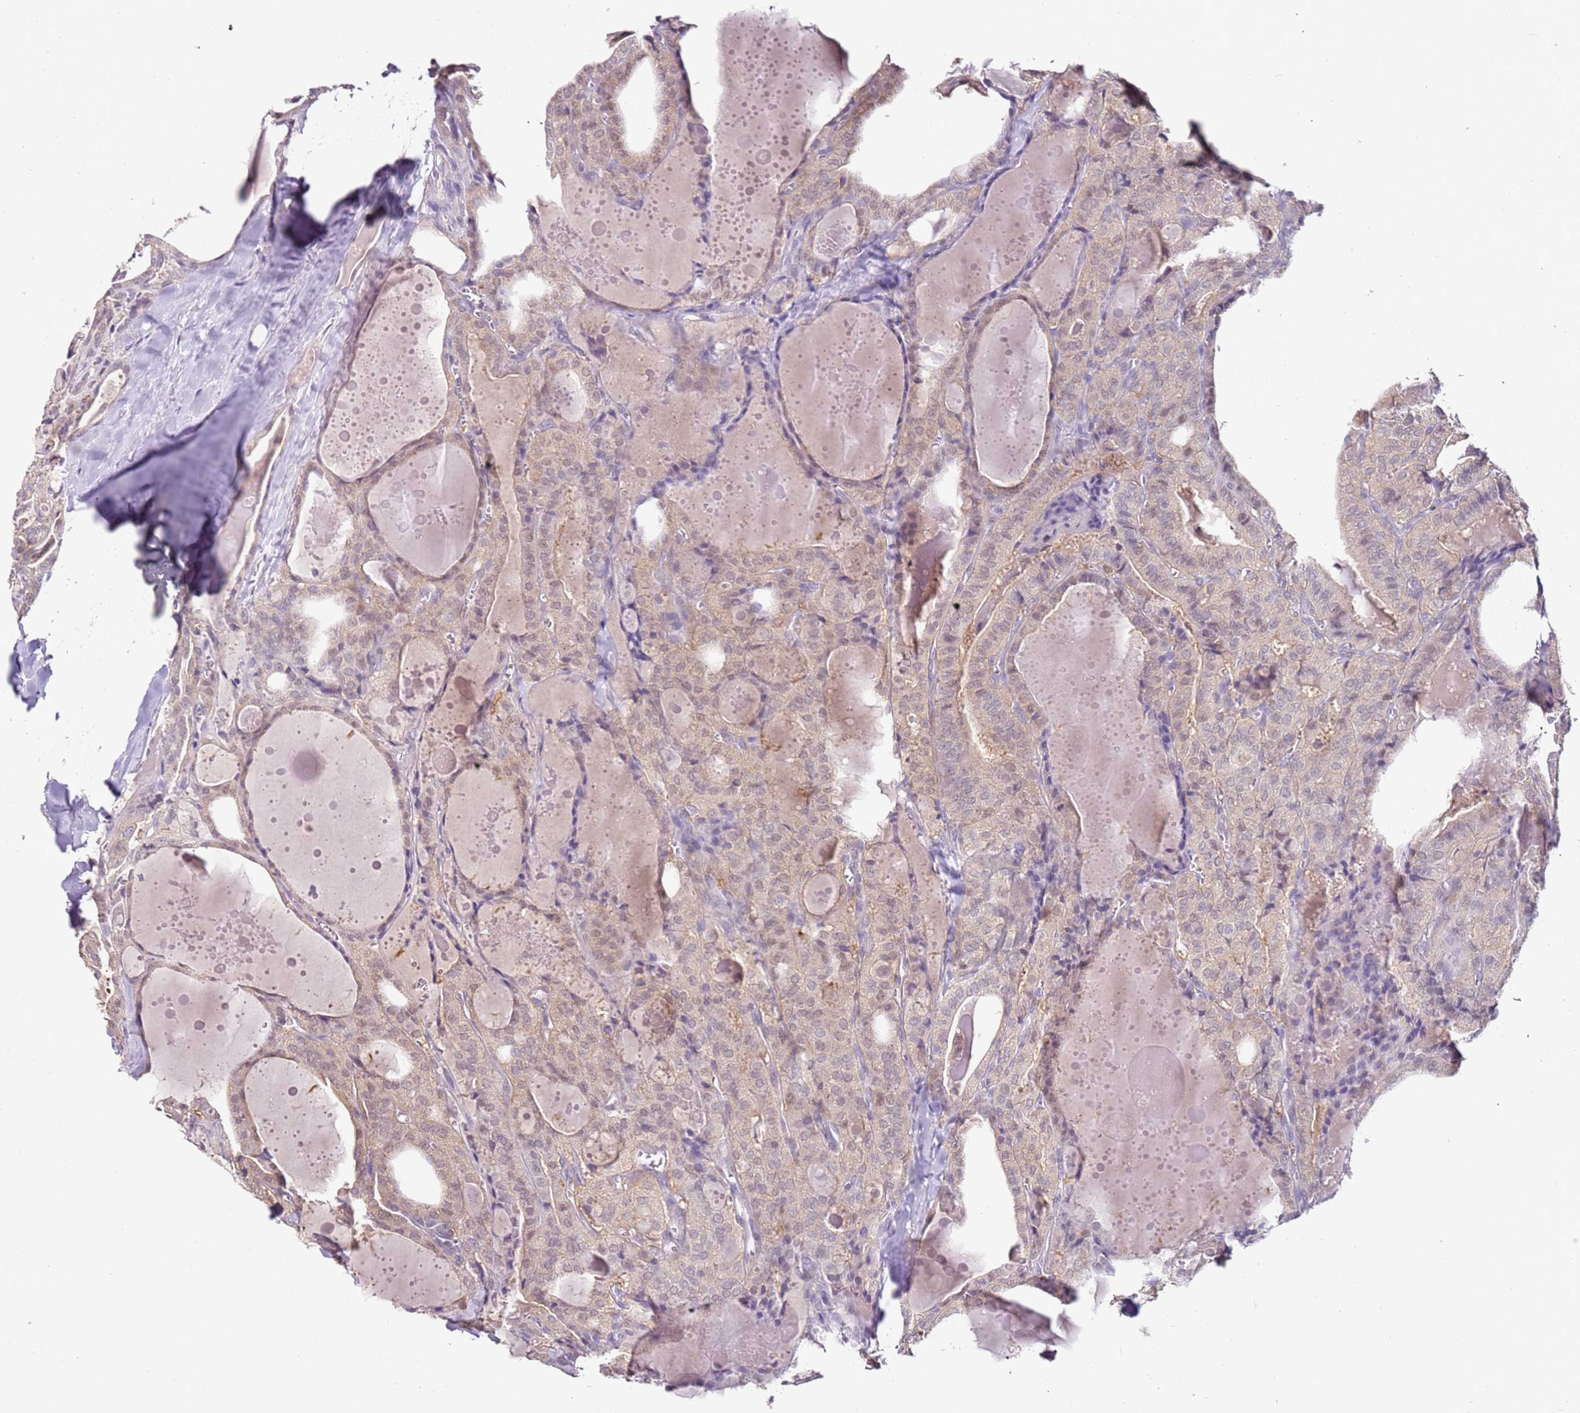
{"staining": {"intensity": "negative", "quantity": "none", "location": "none"}, "tissue": "thyroid cancer", "cell_type": "Tumor cells", "image_type": "cancer", "snomed": [{"axis": "morphology", "description": "Papillary adenocarcinoma, NOS"}, {"axis": "topography", "description": "Thyroid gland"}], "caption": "Tumor cells are negative for brown protein staining in papillary adenocarcinoma (thyroid).", "gene": "MDH1", "patient": {"sex": "male", "age": 52}}